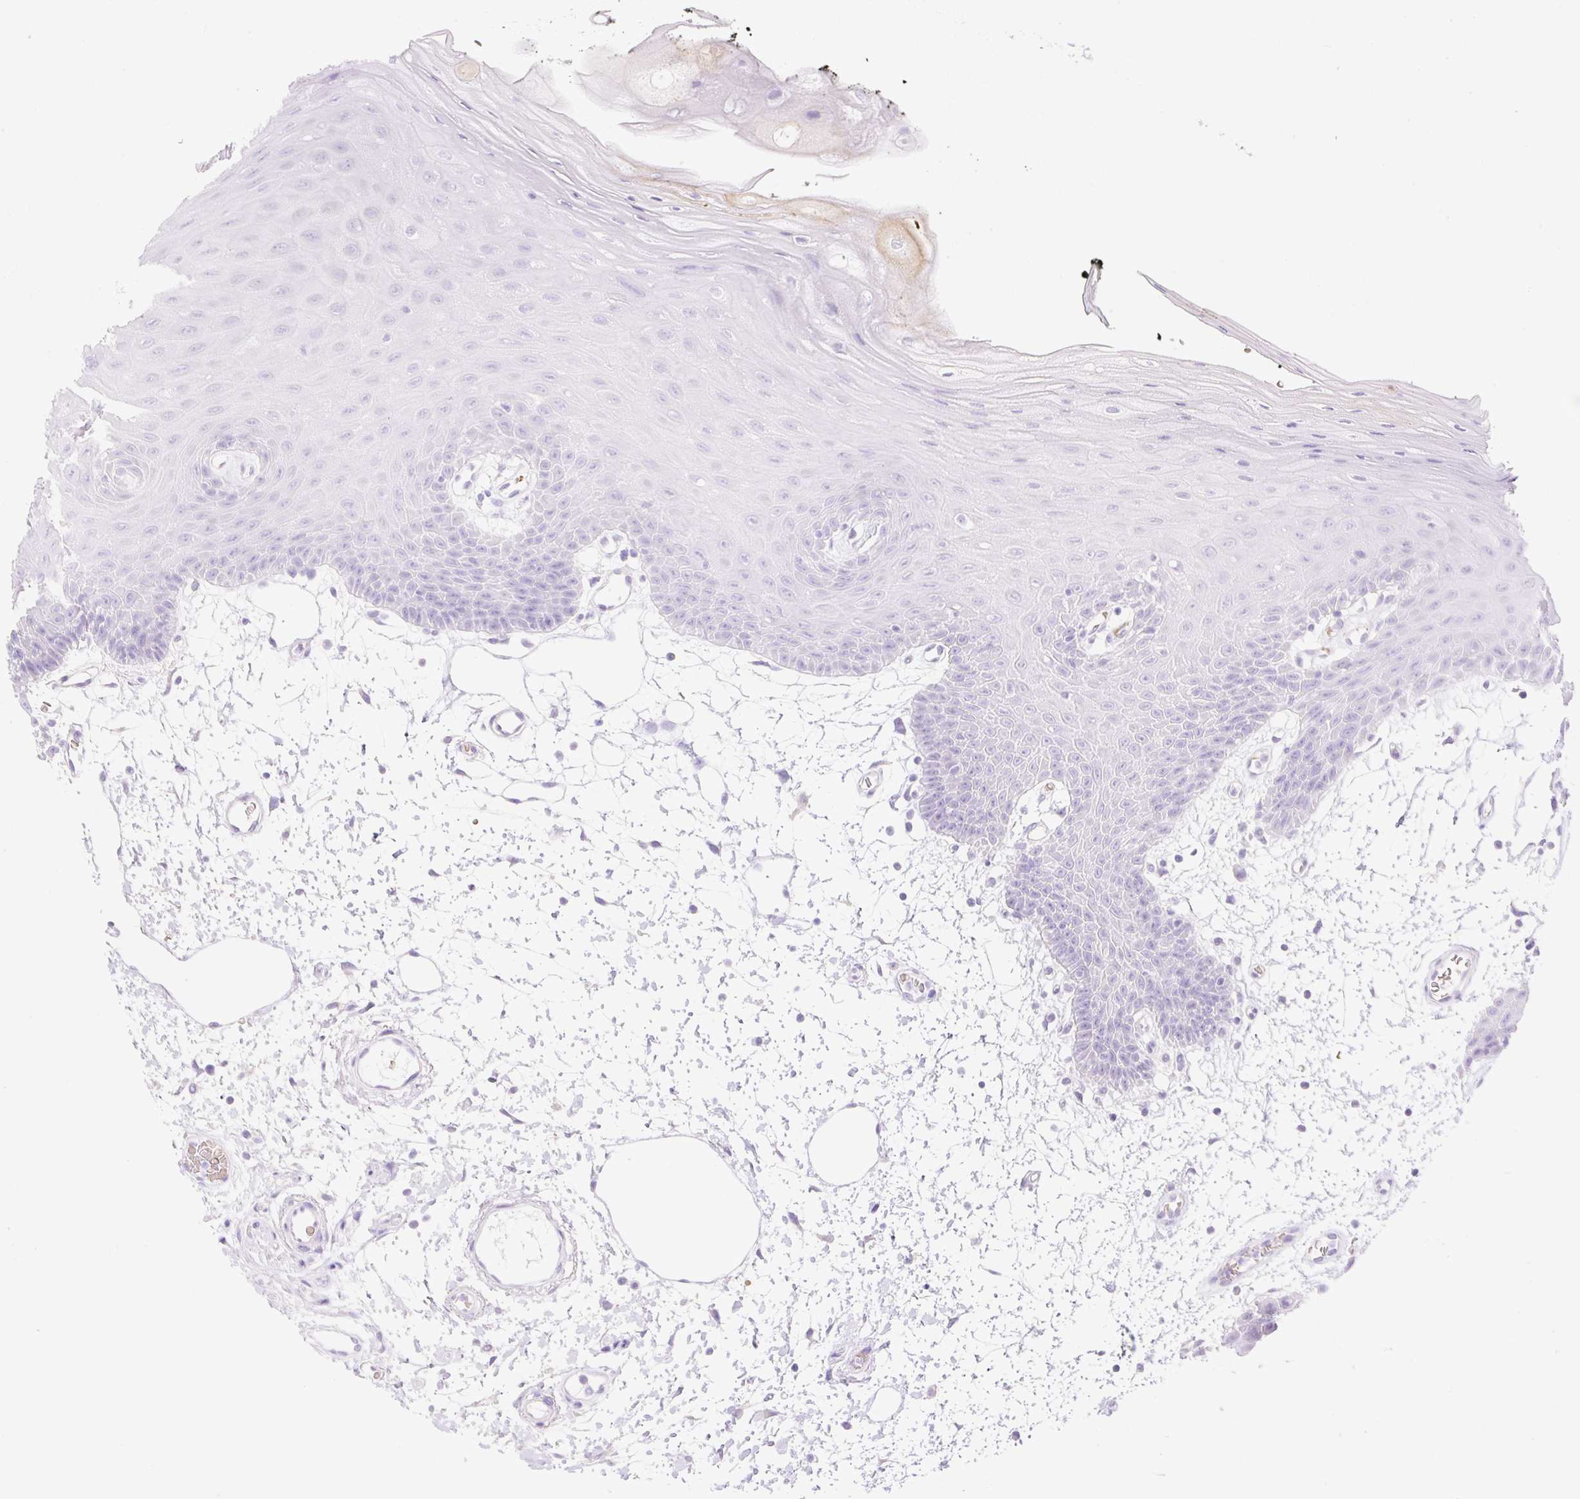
{"staining": {"intensity": "negative", "quantity": "none", "location": "none"}, "tissue": "oral mucosa", "cell_type": "Squamous epithelial cells", "image_type": "normal", "snomed": [{"axis": "morphology", "description": "Normal tissue, NOS"}, {"axis": "topography", "description": "Oral tissue"}], "caption": "Squamous epithelial cells show no significant expression in normal oral mucosa.", "gene": "CDX1", "patient": {"sex": "female", "age": 59}}